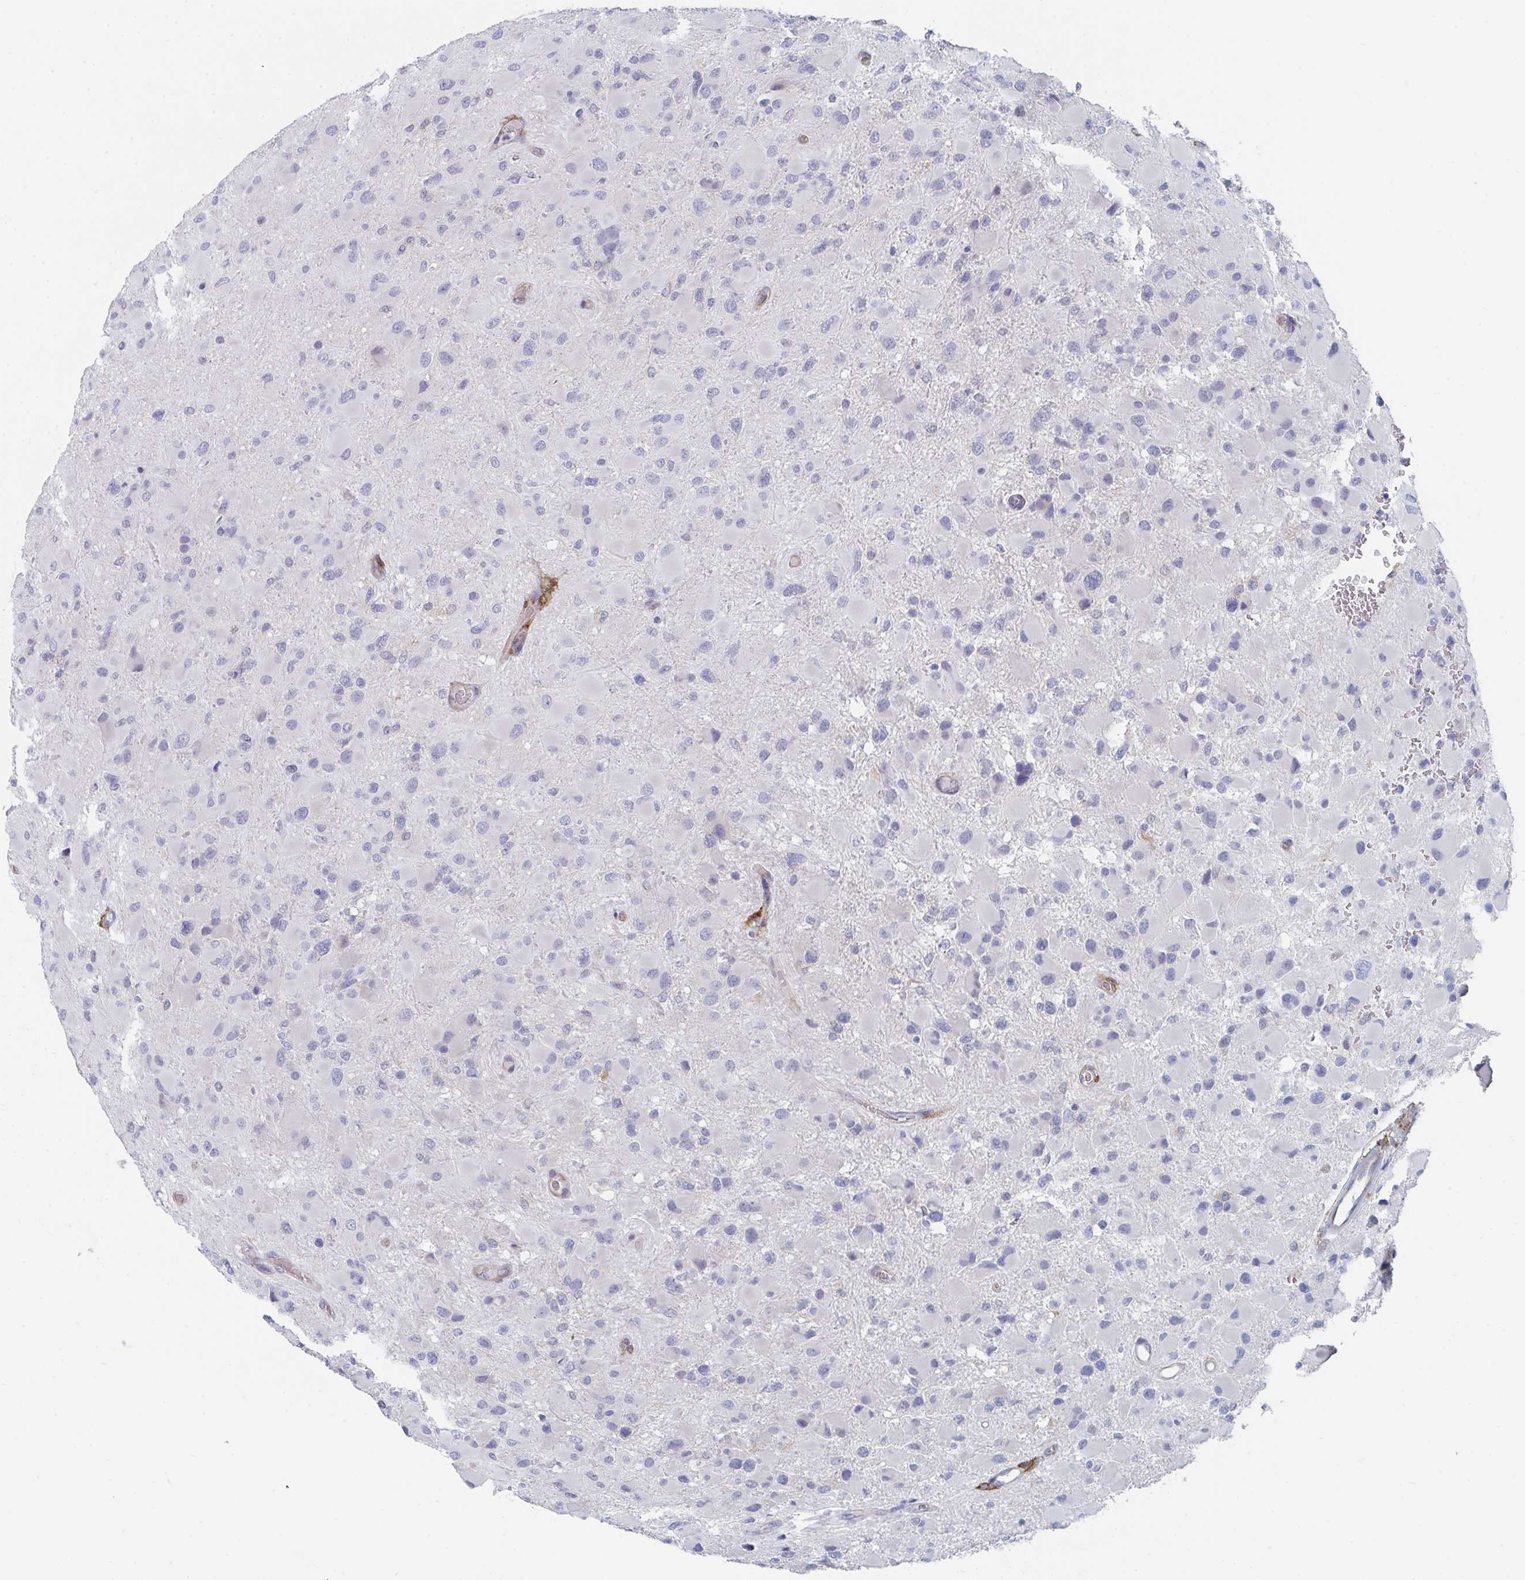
{"staining": {"intensity": "negative", "quantity": "none", "location": "none"}, "tissue": "glioma", "cell_type": "Tumor cells", "image_type": "cancer", "snomed": [{"axis": "morphology", "description": "Glioma, malignant, High grade"}, {"axis": "topography", "description": "Cerebral cortex"}], "caption": "A photomicrograph of malignant high-grade glioma stained for a protein exhibits no brown staining in tumor cells.", "gene": "DAB2", "patient": {"sex": "female", "age": 36}}